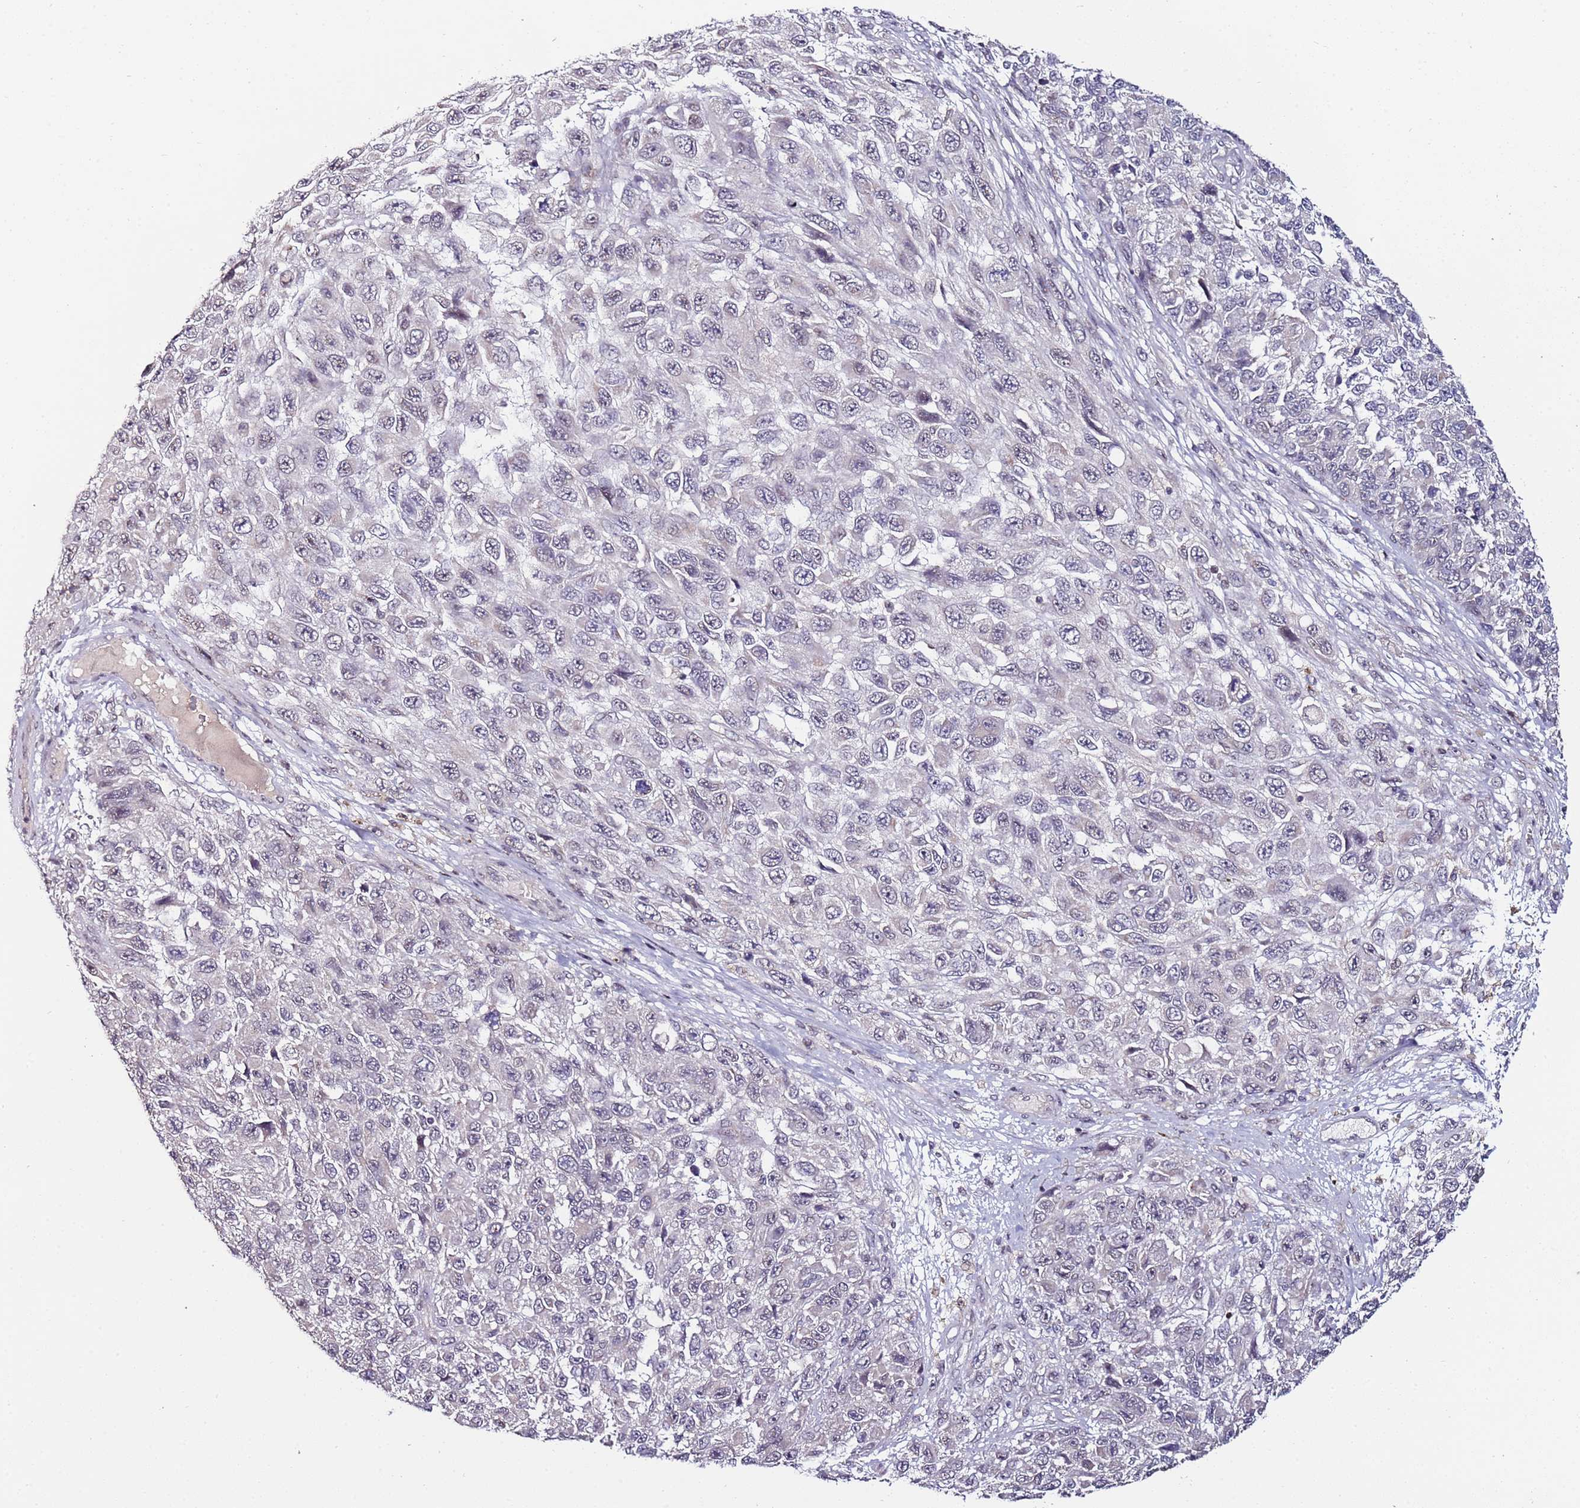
{"staining": {"intensity": "negative", "quantity": "none", "location": "none"}, "tissue": "melanoma", "cell_type": "Tumor cells", "image_type": "cancer", "snomed": [{"axis": "morphology", "description": "Normal tissue, NOS"}, {"axis": "morphology", "description": "Malignant melanoma, NOS"}, {"axis": "topography", "description": "Skin"}], "caption": "Immunohistochemistry (IHC) of malignant melanoma shows no expression in tumor cells.", "gene": "DUSP28", "patient": {"sex": "female", "age": 96}}